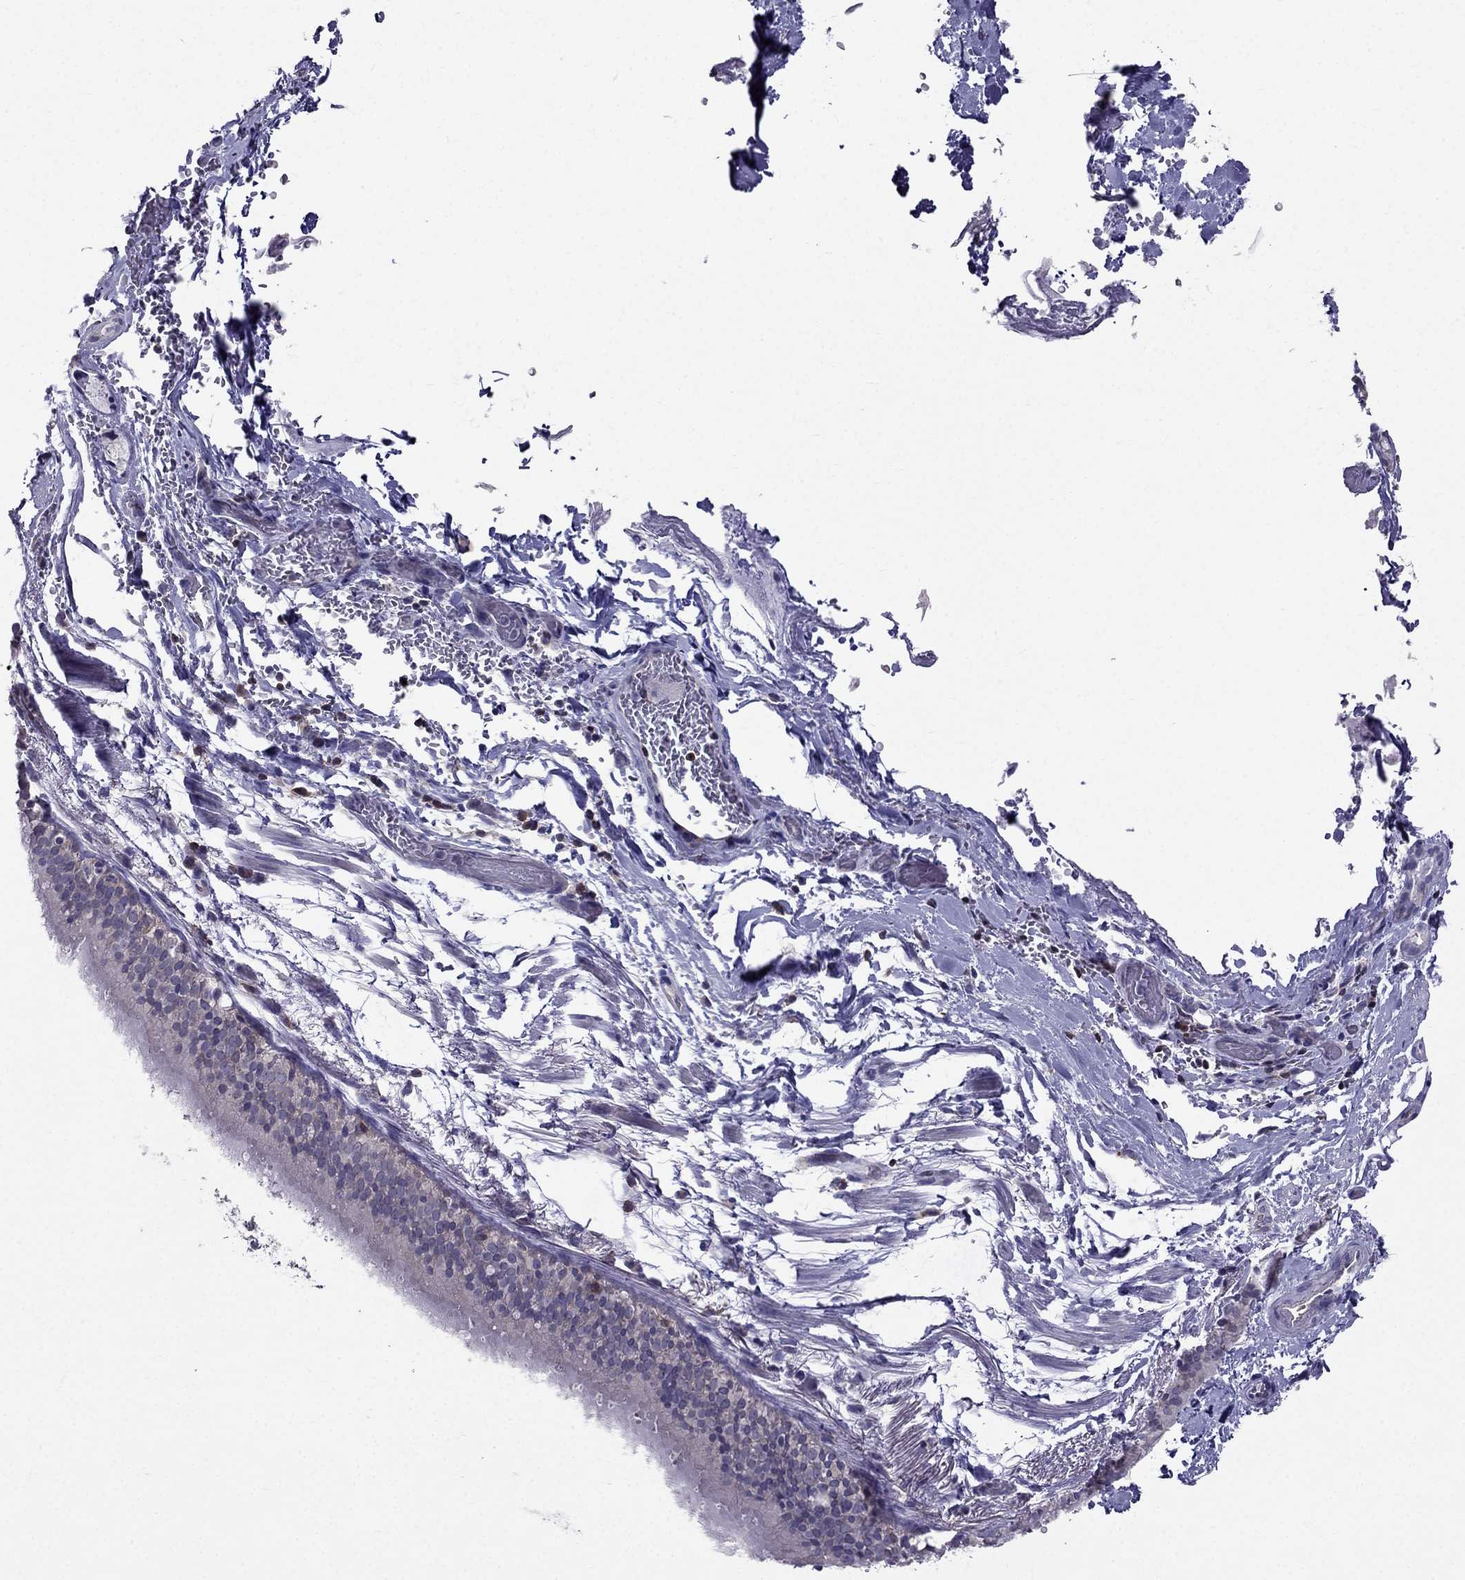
{"staining": {"intensity": "negative", "quantity": "none", "location": "none"}, "tissue": "bronchus", "cell_type": "Respiratory epithelial cells", "image_type": "normal", "snomed": [{"axis": "morphology", "description": "Normal tissue, NOS"}, {"axis": "morphology", "description": "Squamous cell carcinoma, NOS"}, {"axis": "topography", "description": "Bronchus"}, {"axis": "topography", "description": "Lung"}], "caption": "Human bronchus stained for a protein using IHC demonstrates no staining in respiratory epithelial cells.", "gene": "AAK1", "patient": {"sex": "male", "age": 69}}